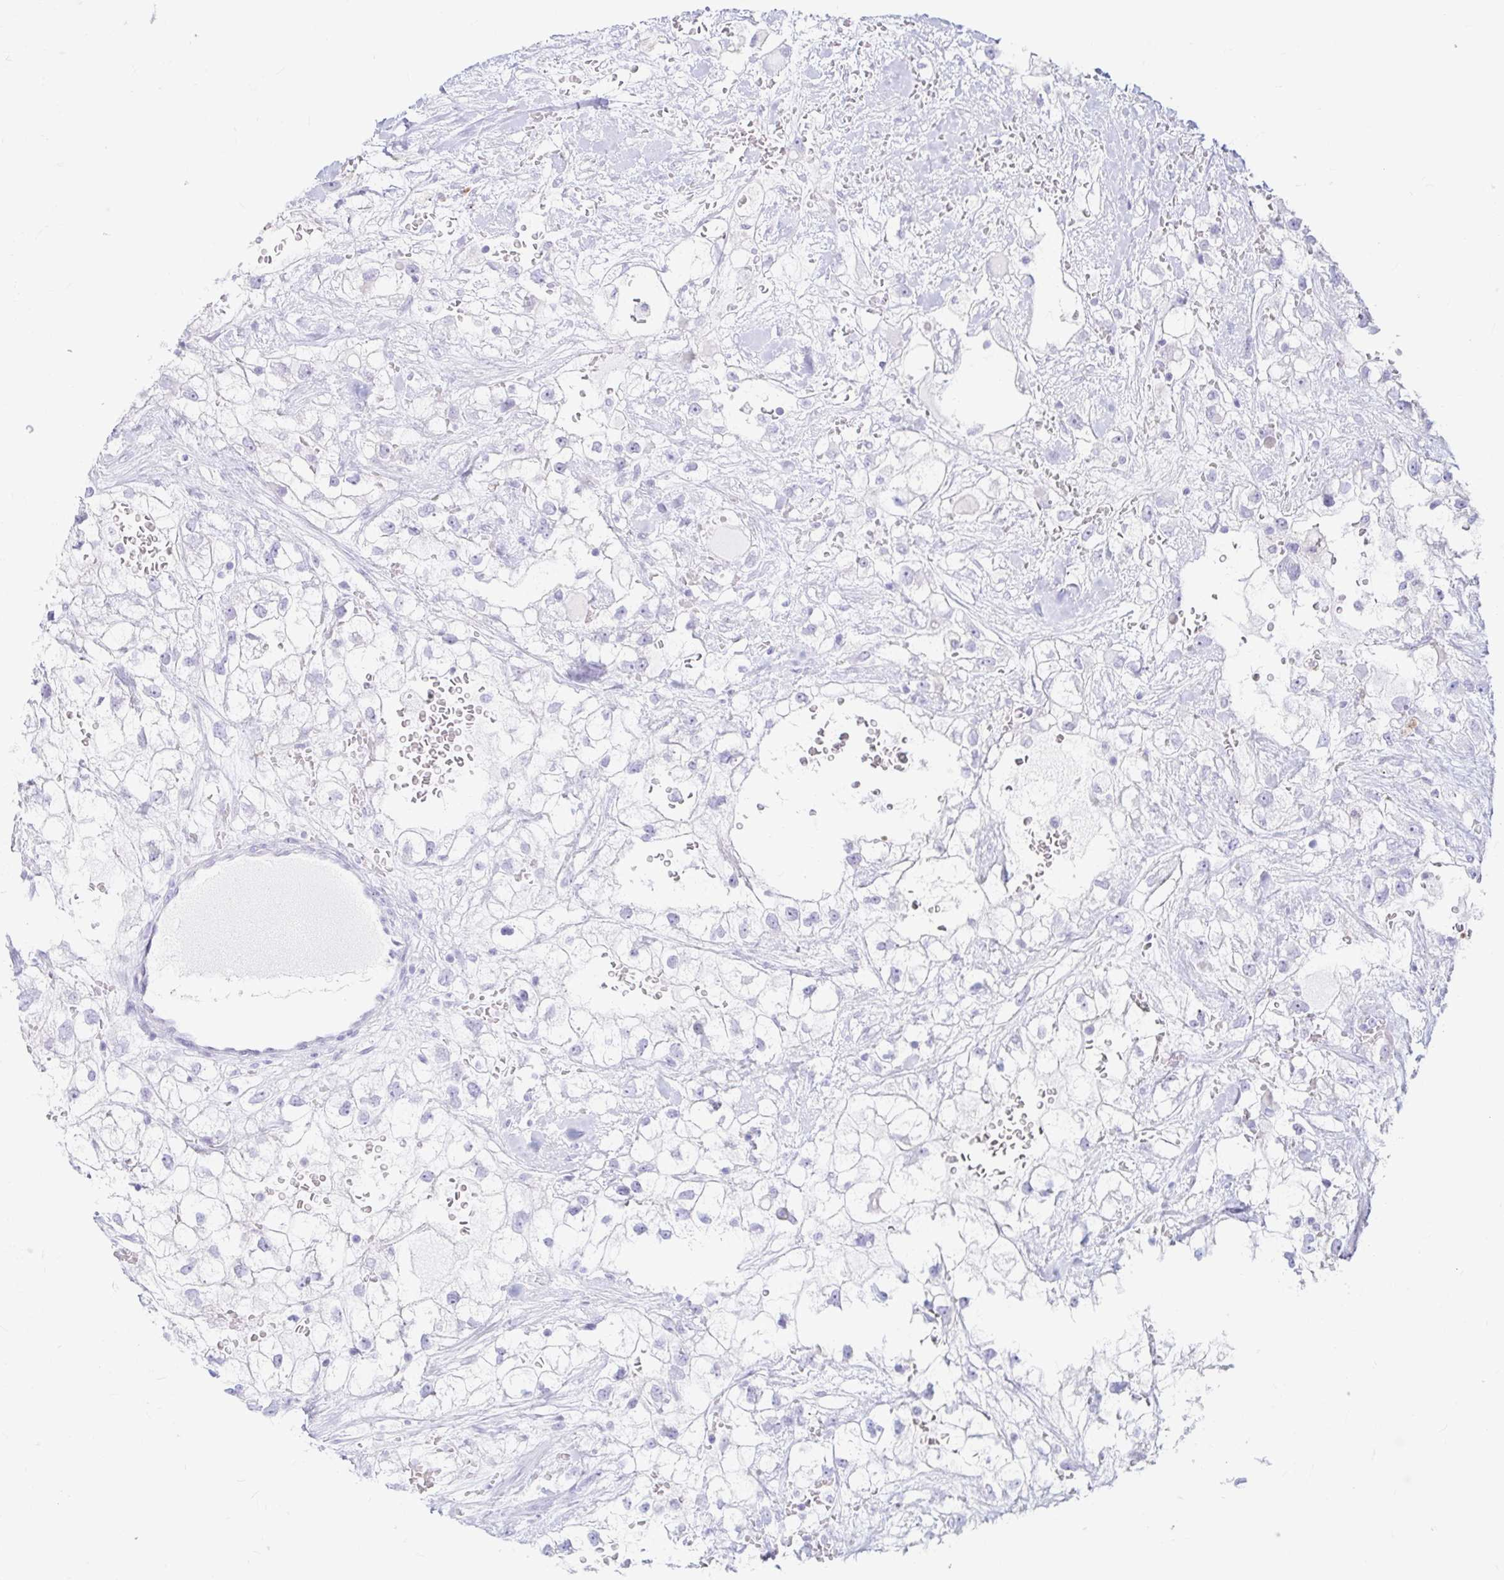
{"staining": {"intensity": "negative", "quantity": "none", "location": "none"}, "tissue": "renal cancer", "cell_type": "Tumor cells", "image_type": "cancer", "snomed": [{"axis": "morphology", "description": "Adenocarcinoma, NOS"}, {"axis": "topography", "description": "Kidney"}], "caption": "Image shows no significant protein expression in tumor cells of renal adenocarcinoma.", "gene": "ERICH6", "patient": {"sex": "male", "age": 59}}